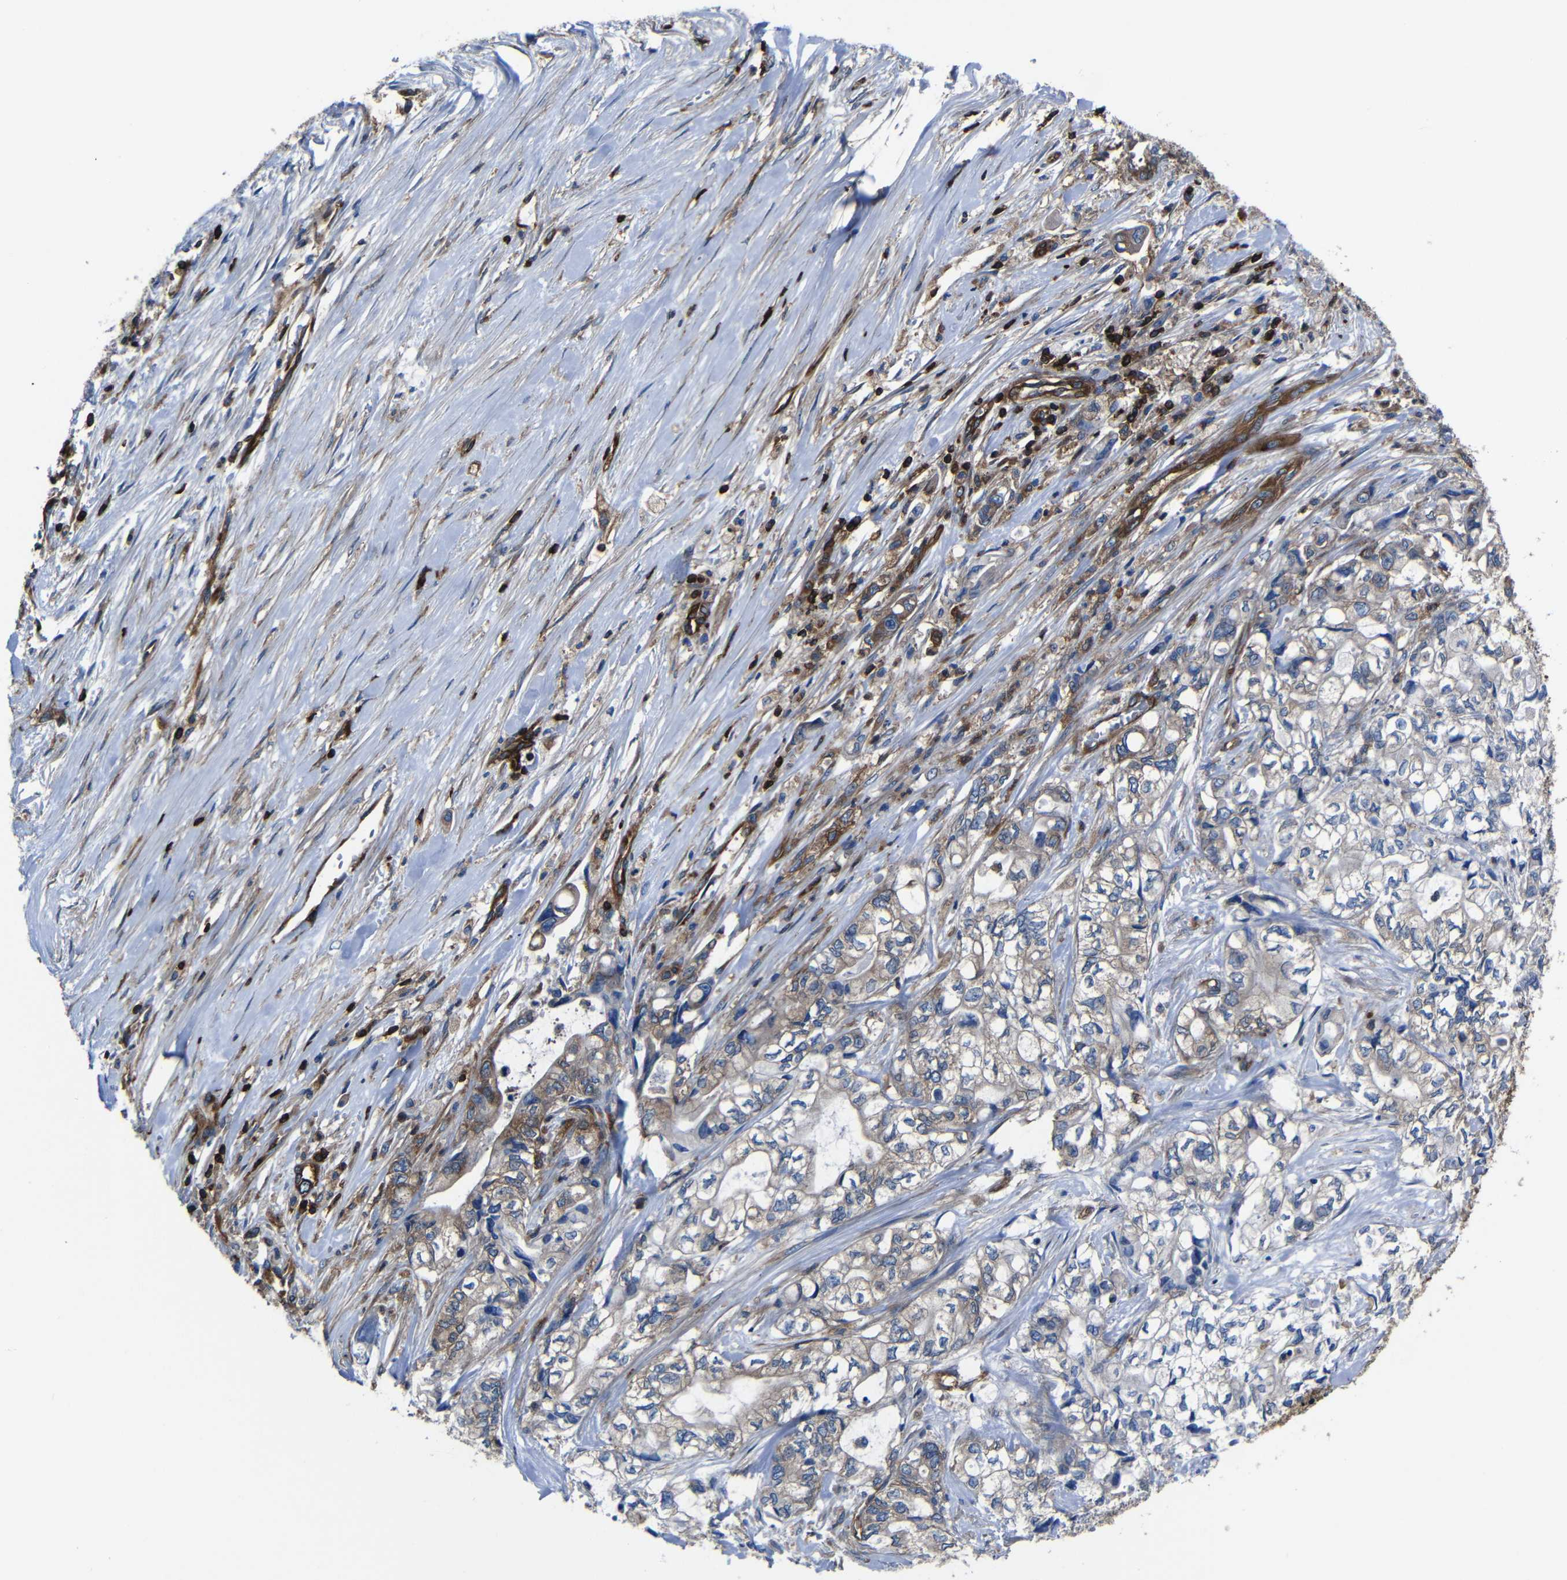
{"staining": {"intensity": "moderate", "quantity": "<25%", "location": "cytoplasmic/membranous"}, "tissue": "pancreatic cancer", "cell_type": "Tumor cells", "image_type": "cancer", "snomed": [{"axis": "morphology", "description": "Adenocarcinoma, NOS"}, {"axis": "topography", "description": "Pancreas"}], "caption": "Protein staining exhibits moderate cytoplasmic/membranous expression in about <25% of tumor cells in pancreatic cancer.", "gene": "ARHGEF1", "patient": {"sex": "male", "age": 79}}